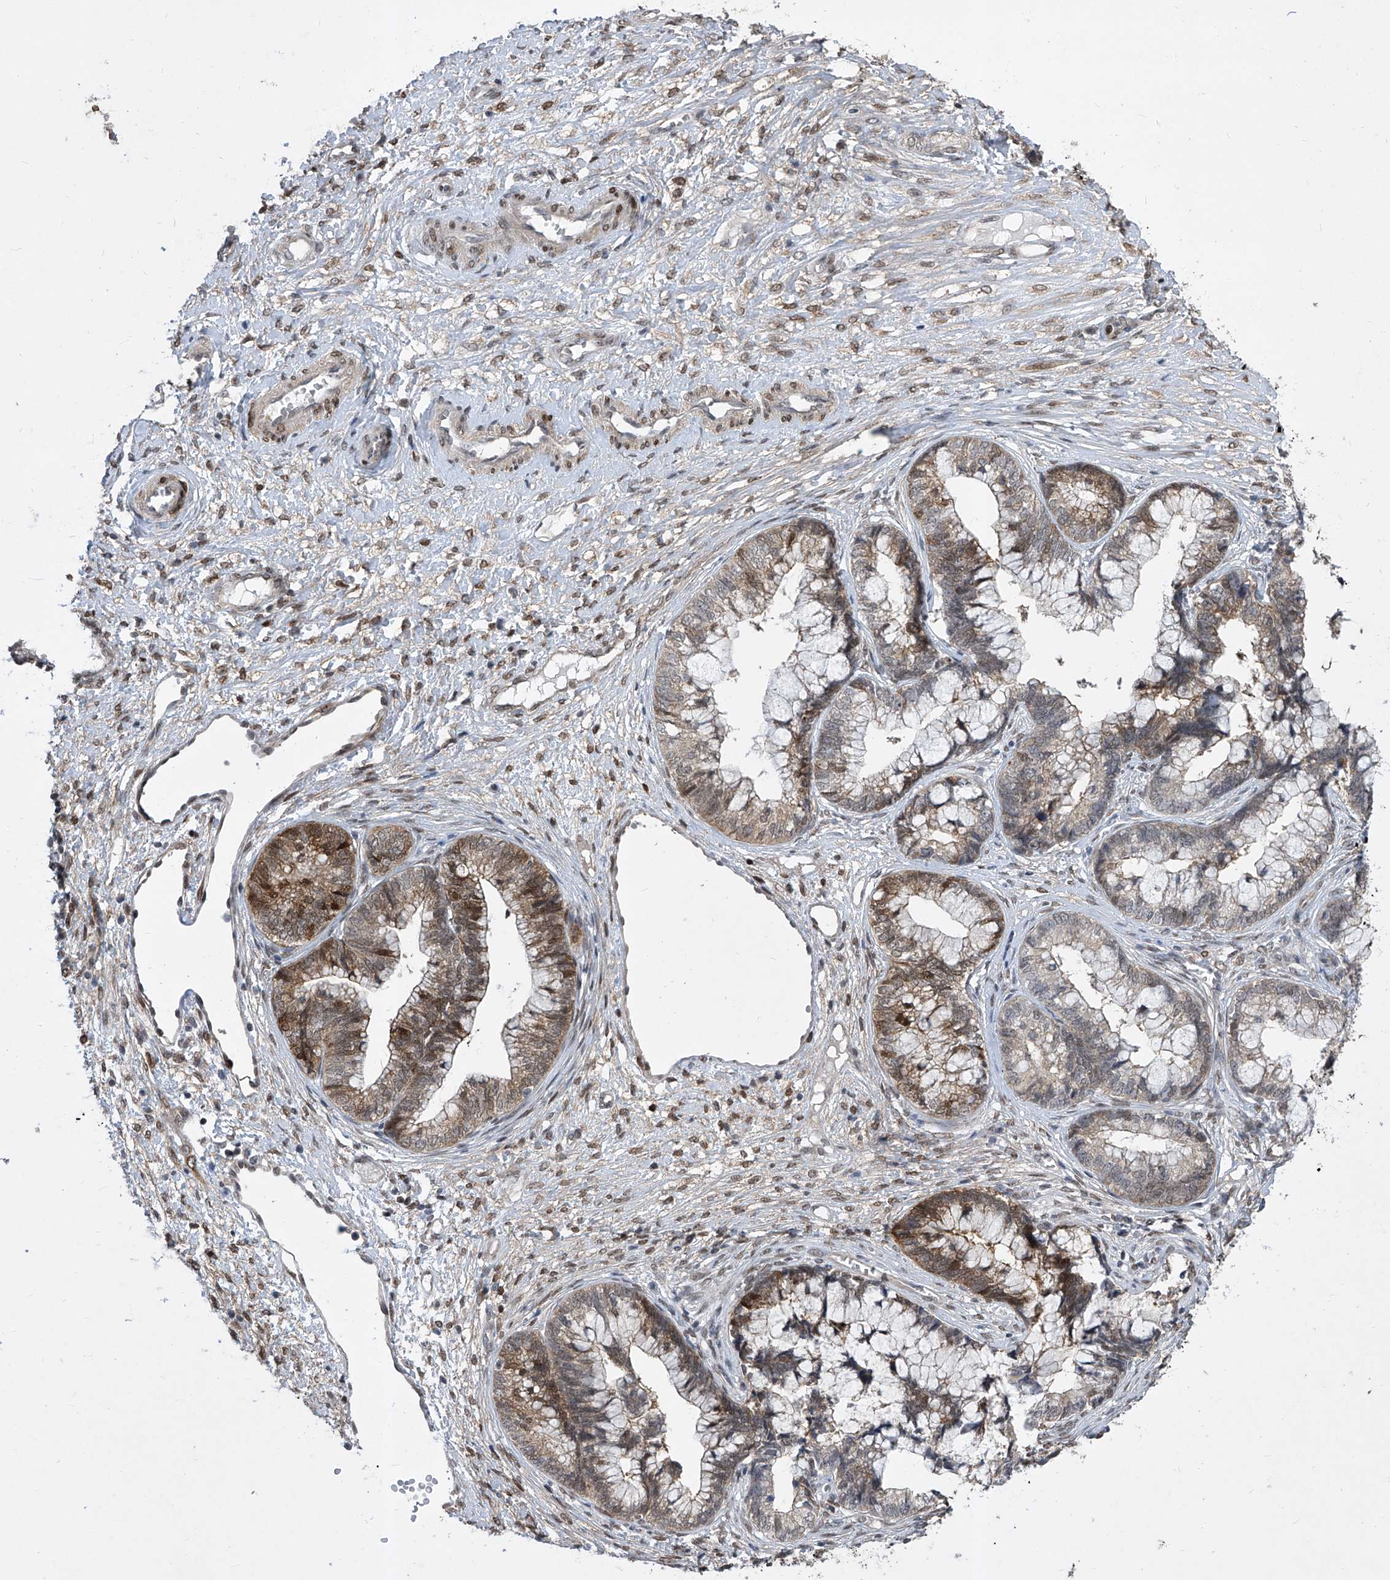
{"staining": {"intensity": "moderate", "quantity": "25%-75%", "location": "cytoplasmic/membranous"}, "tissue": "cervical cancer", "cell_type": "Tumor cells", "image_type": "cancer", "snomed": [{"axis": "morphology", "description": "Adenocarcinoma, NOS"}, {"axis": "topography", "description": "Cervix"}], "caption": "Protein staining demonstrates moderate cytoplasmic/membranous staining in approximately 25%-75% of tumor cells in adenocarcinoma (cervical).", "gene": "CETN2", "patient": {"sex": "female", "age": 44}}